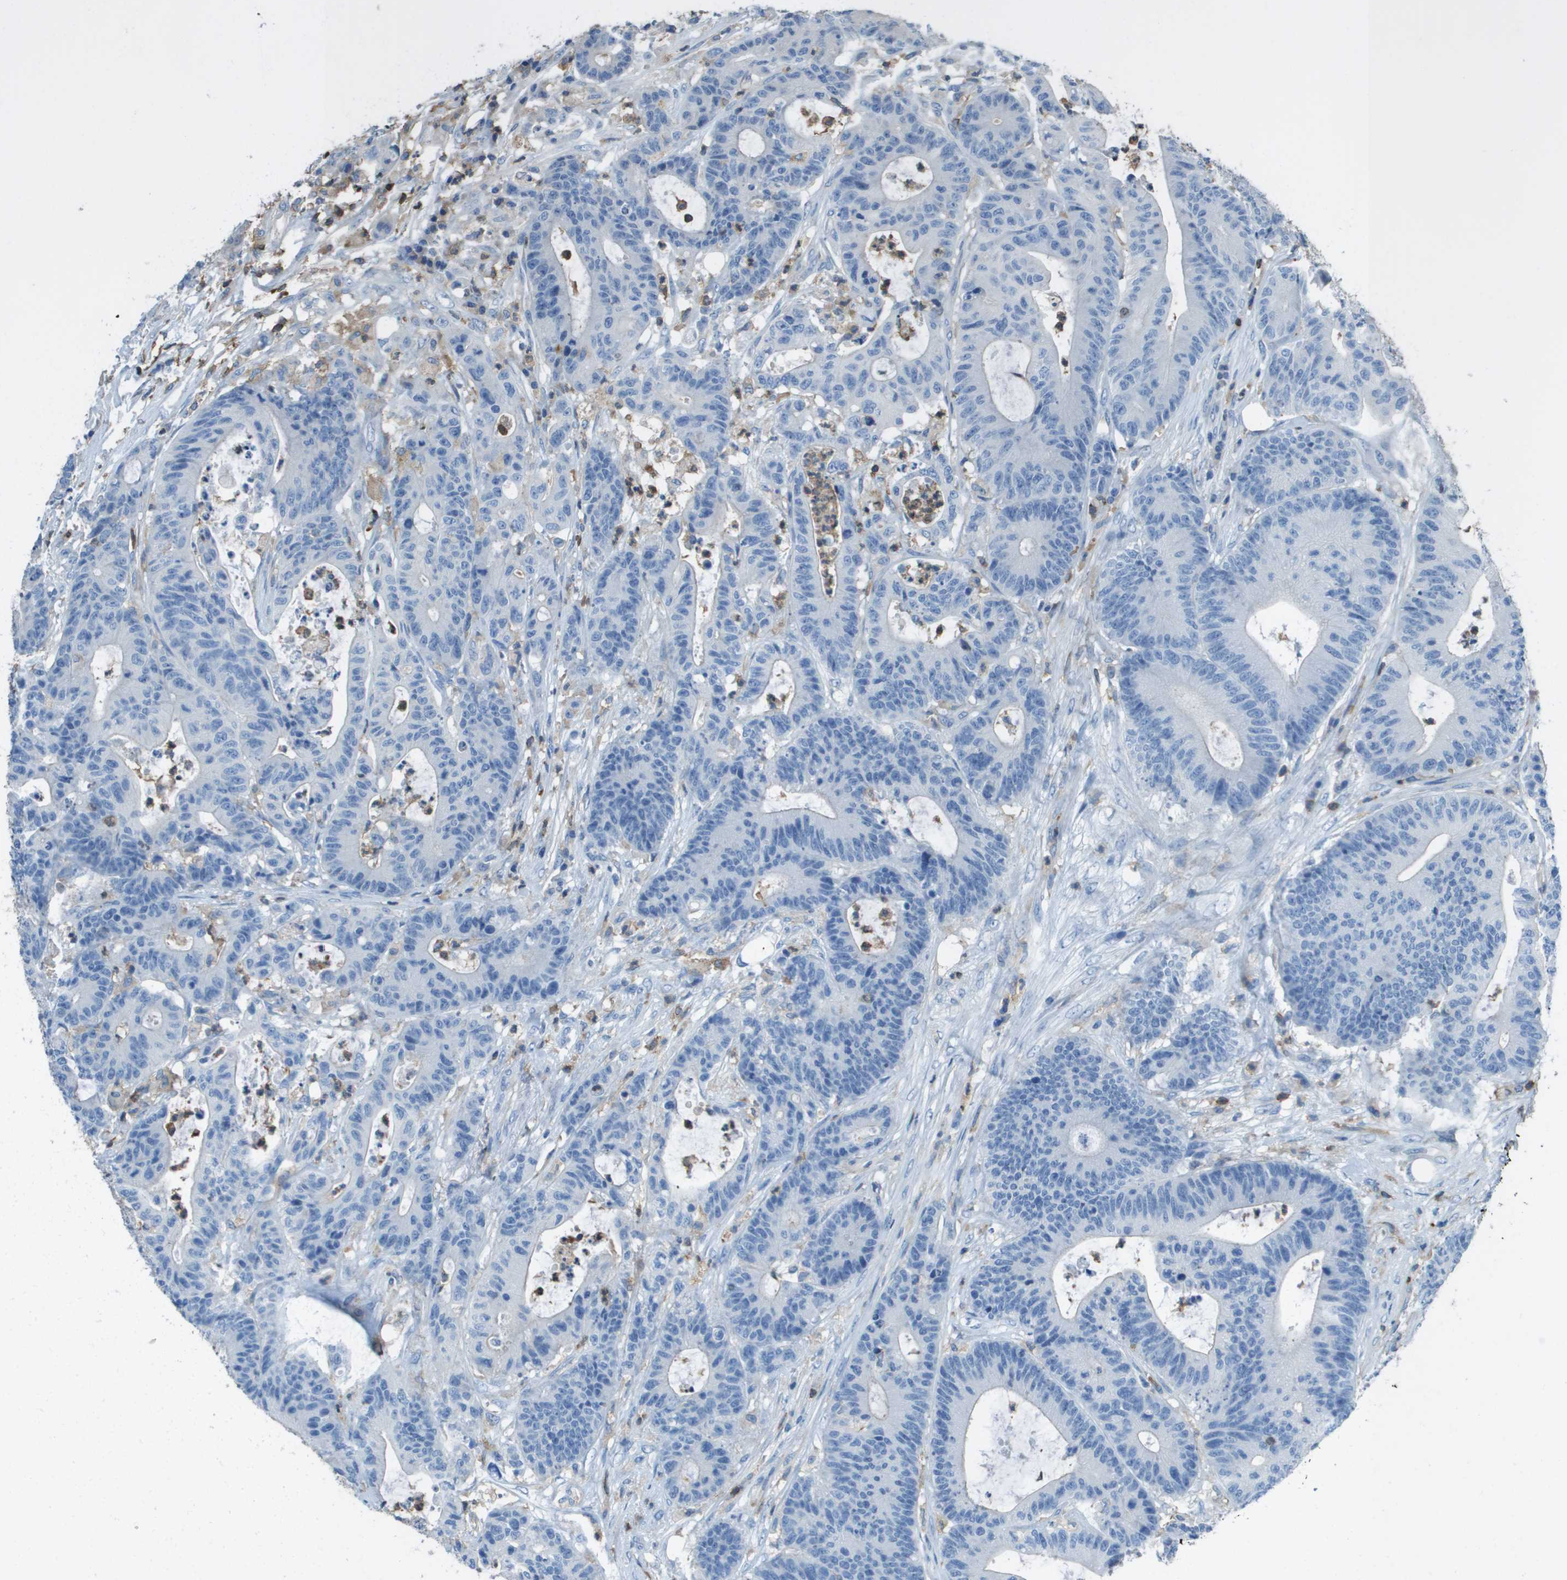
{"staining": {"intensity": "negative", "quantity": "none", "location": "none"}, "tissue": "colorectal cancer", "cell_type": "Tumor cells", "image_type": "cancer", "snomed": [{"axis": "morphology", "description": "Adenocarcinoma, NOS"}, {"axis": "topography", "description": "Colon"}], "caption": "This histopathology image is of colorectal adenocarcinoma stained with immunohistochemistry (IHC) to label a protein in brown with the nuclei are counter-stained blue. There is no staining in tumor cells.", "gene": "APBB1IP", "patient": {"sex": "female", "age": 84}}